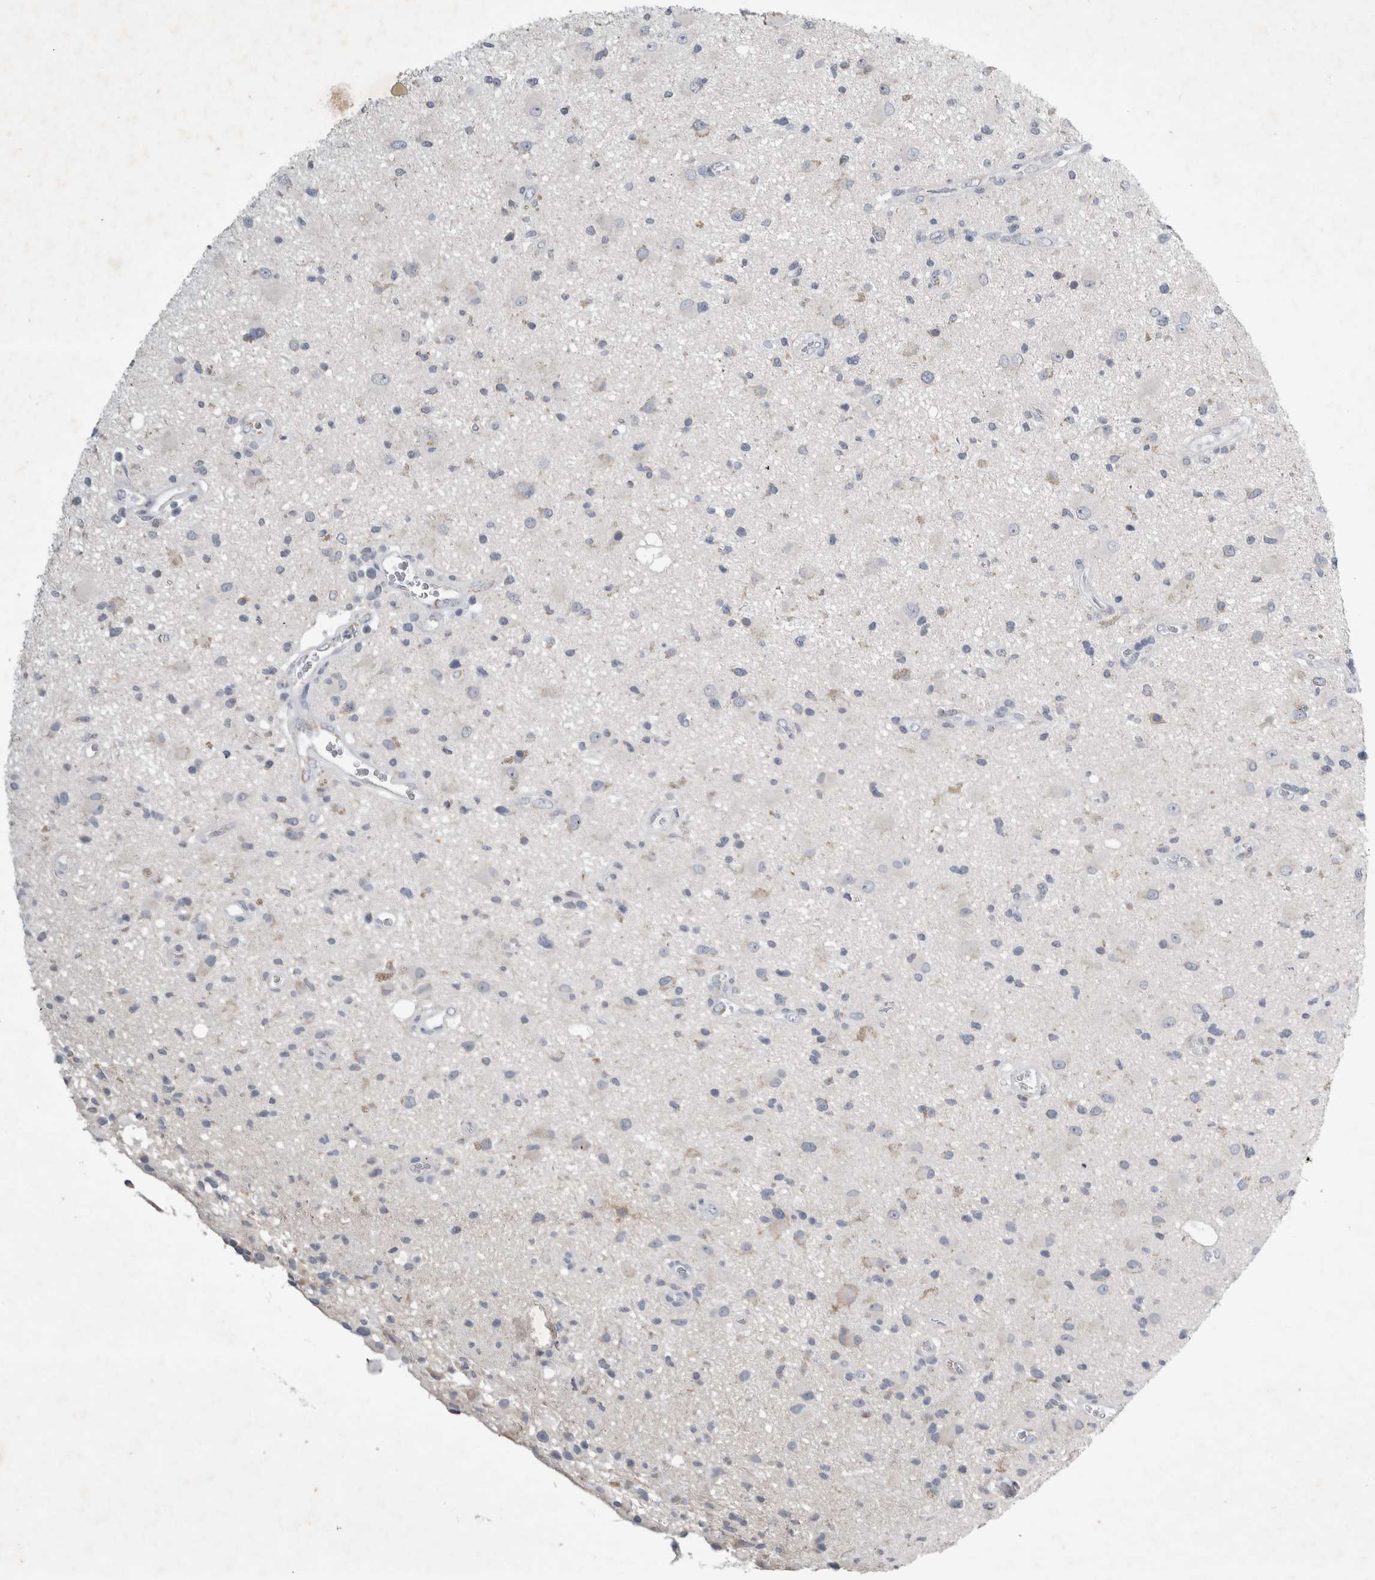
{"staining": {"intensity": "negative", "quantity": "none", "location": "none"}, "tissue": "glioma", "cell_type": "Tumor cells", "image_type": "cancer", "snomed": [{"axis": "morphology", "description": "Glioma, malignant, High grade"}, {"axis": "topography", "description": "Brain"}], "caption": "Micrograph shows no protein staining in tumor cells of glioma tissue. (DAB IHC with hematoxylin counter stain).", "gene": "FXYD7", "patient": {"sex": "male", "age": 33}}